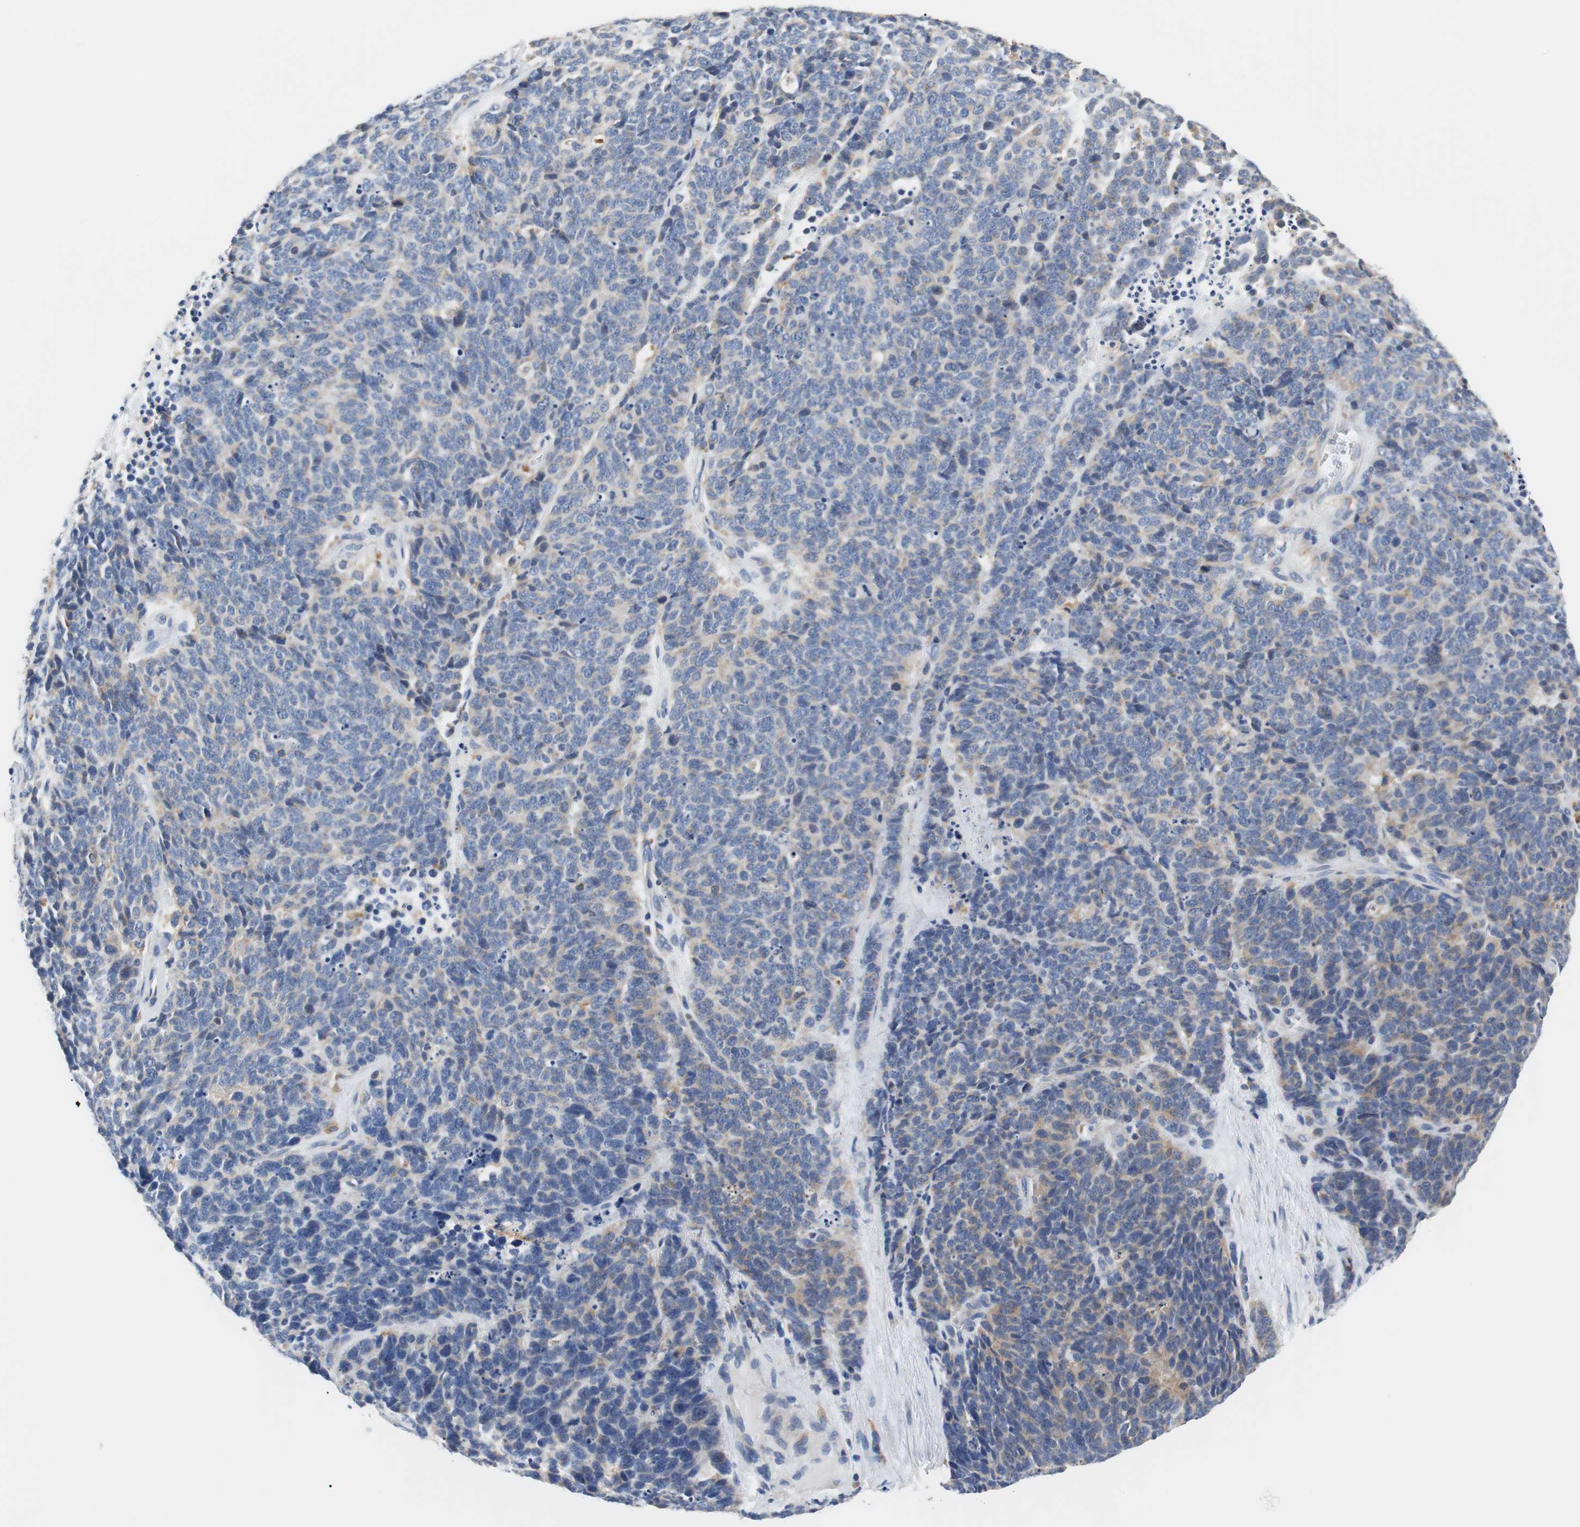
{"staining": {"intensity": "weak", "quantity": "25%-75%", "location": "cytoplasmic/membranous"}, "tissue": "lung cancer", "cell_type": "Tumor cells", "image_type": "cancer", "snomed": [{"axis": "morphology", "description": "Neoplasm, malignant, NOS"}, {"axis": "topography", "description": "Lung"}], "caption": "Human lung cancer (neoplasm (malignant)) stained for a protein (brown) exhibits weak cytoplasmic/membranous positive staining in approximately 25%-75% of tumor cells.", "gene": "VAMP8", "patient": {"sex": "female", "age": 58}}